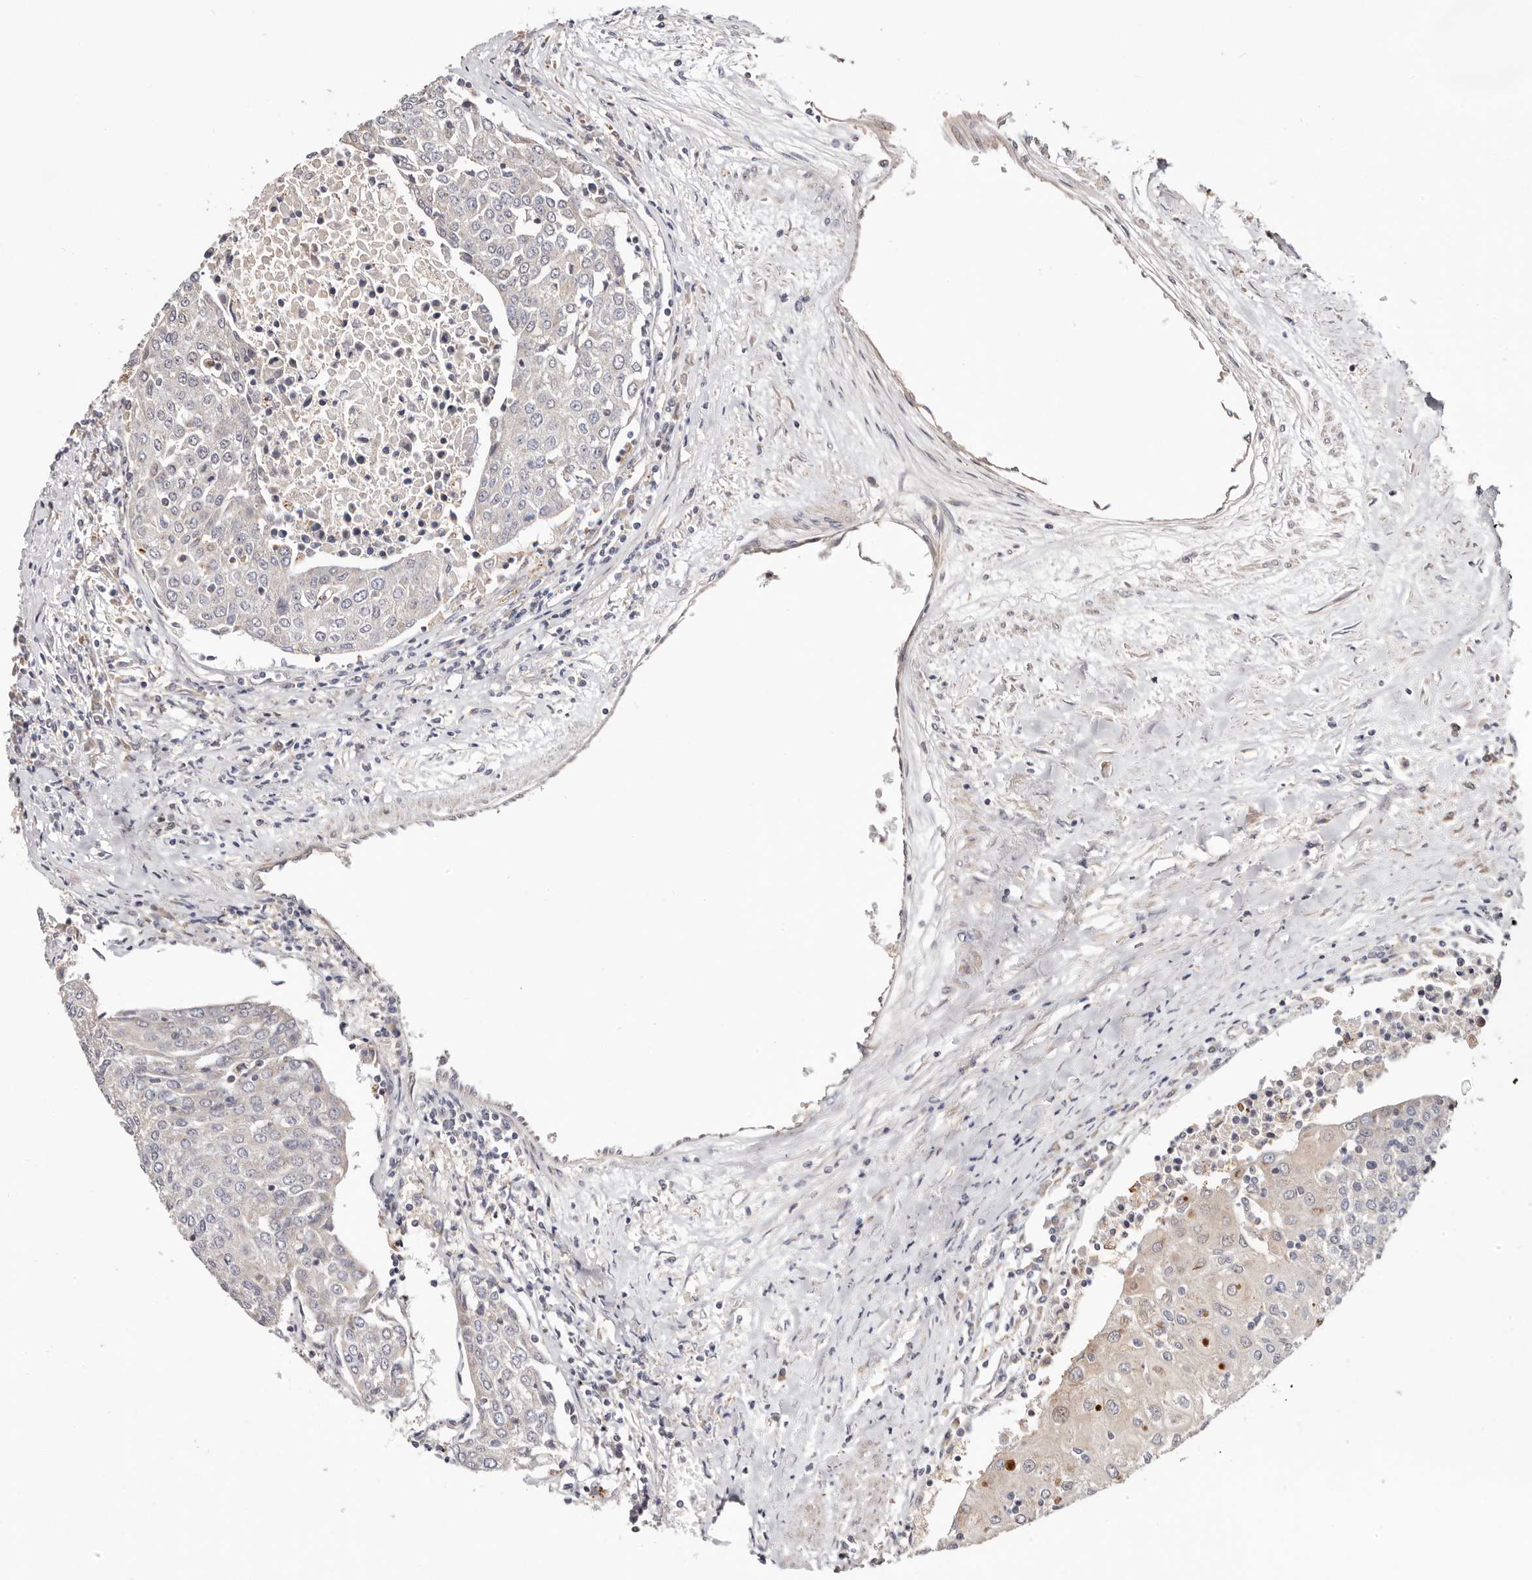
{"staining": {"intensity": "negative", "quantity": "none", "location": "none"}, "tissue": "urothelial cancer", "cell_type": "Tumor cells", "image_type": "cancer", "snomed": [{"axis": "morphology", "description": "Urothelial carcinoma, High grade"}, {"axis": "topography", "description": "Urinary bladder"}], "caption": "Immunohistochemistry of urothelial cancer reveals no expression in tumor cells.", "gene": "USP33", "patient": {"sex": "female", "age": 85}}